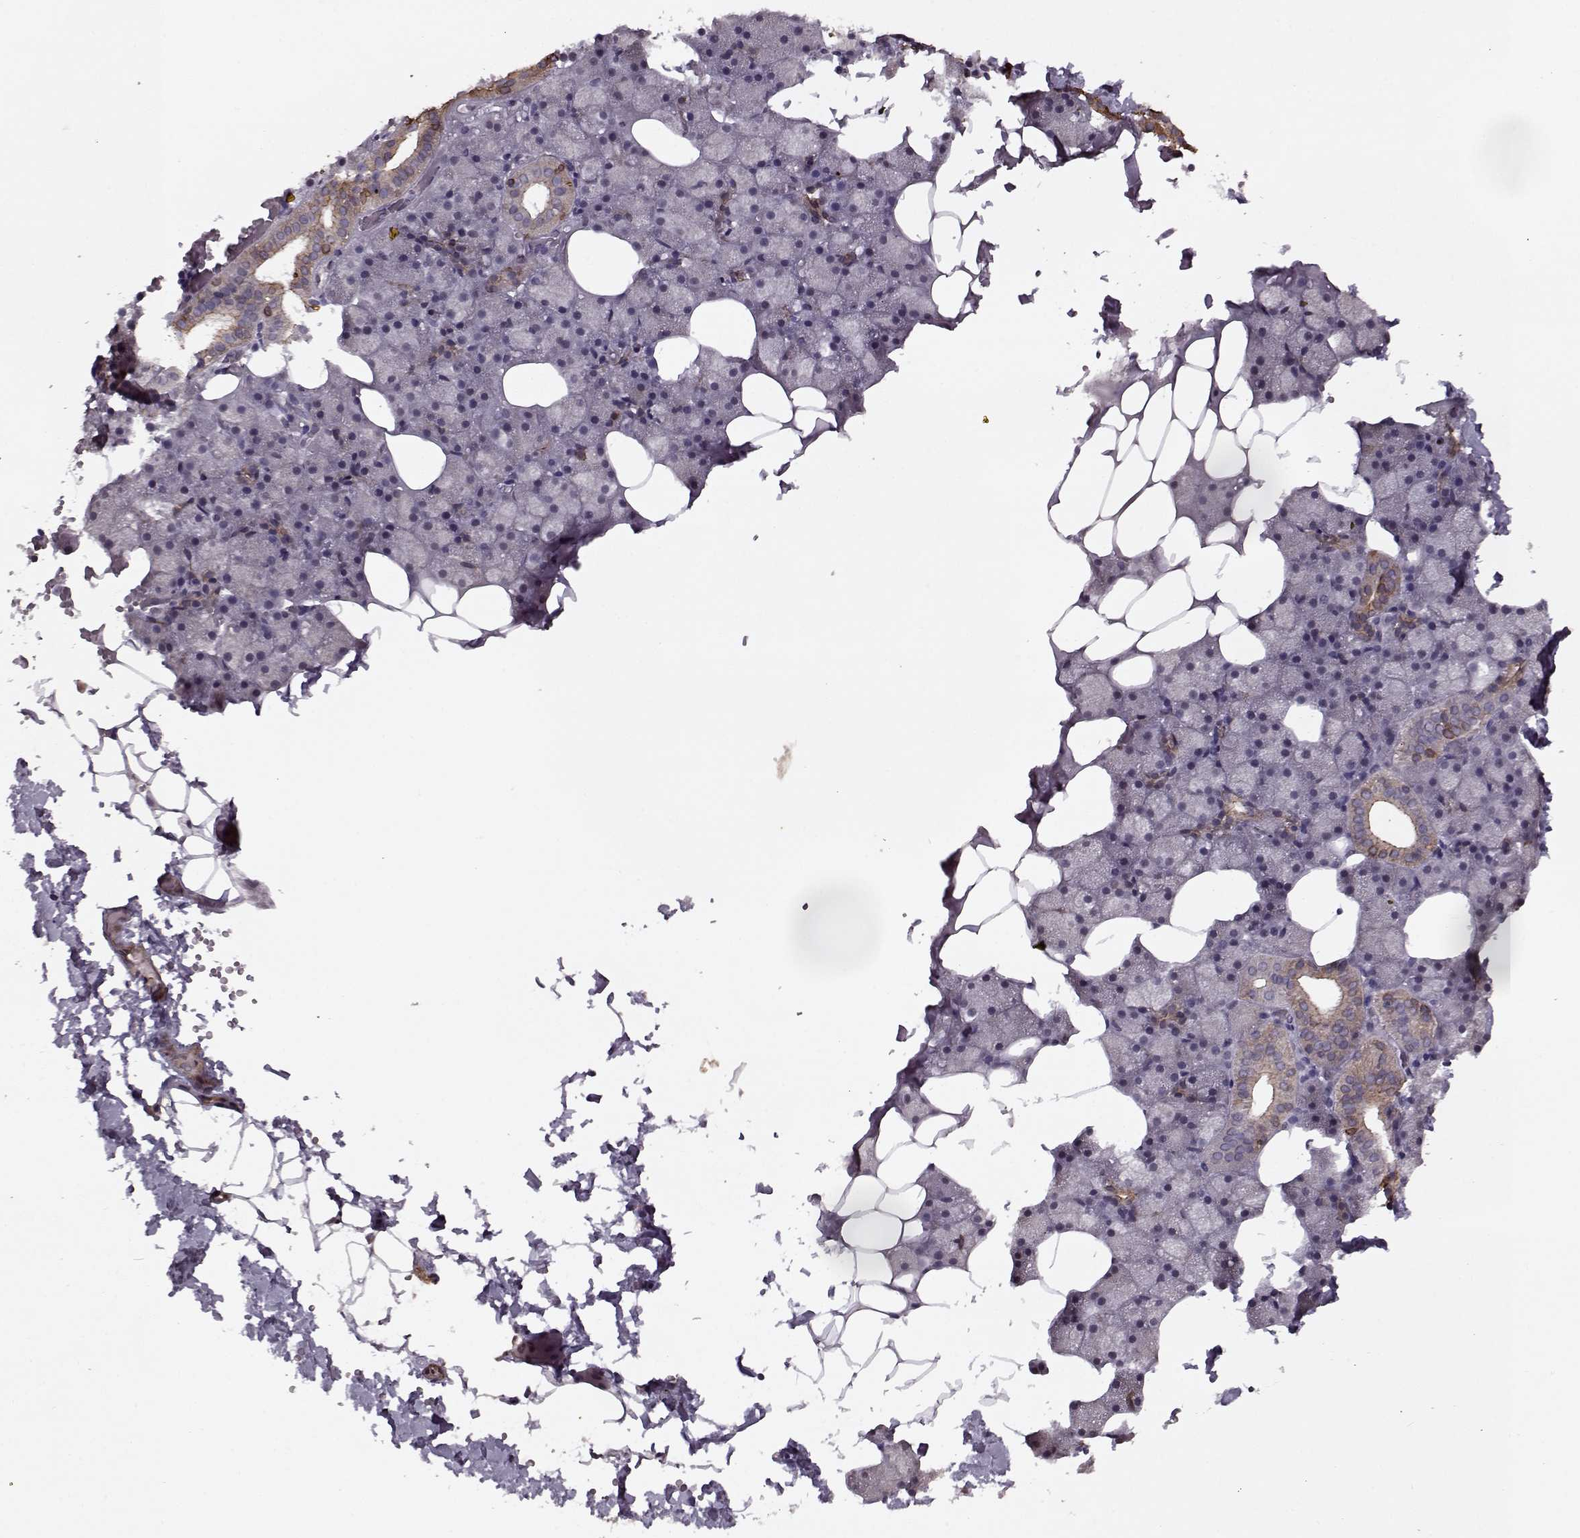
{"staining": {"intensity": "strong", "quantity": "<25%", "location": "cytoplasmic/membranous"}, "tissue": "salivary gland", "cell_type": "Glandular cells", "image_type": "normal", "snomed": [{"axis": "morphology", "description": "Normal tissue, NOS"}, {"axis": "topography", "description": "Salivary gland"}], "caption": "Protein analysis of unremarkable salivary gland shows strong cytoplasmic/membranous expression in approximately <25% of glandular cells. Ihc stains the protein in brown and the nuclei are stained blue.", "gene": "KRT9", "patient": {"sex": "male", "age": 38}}